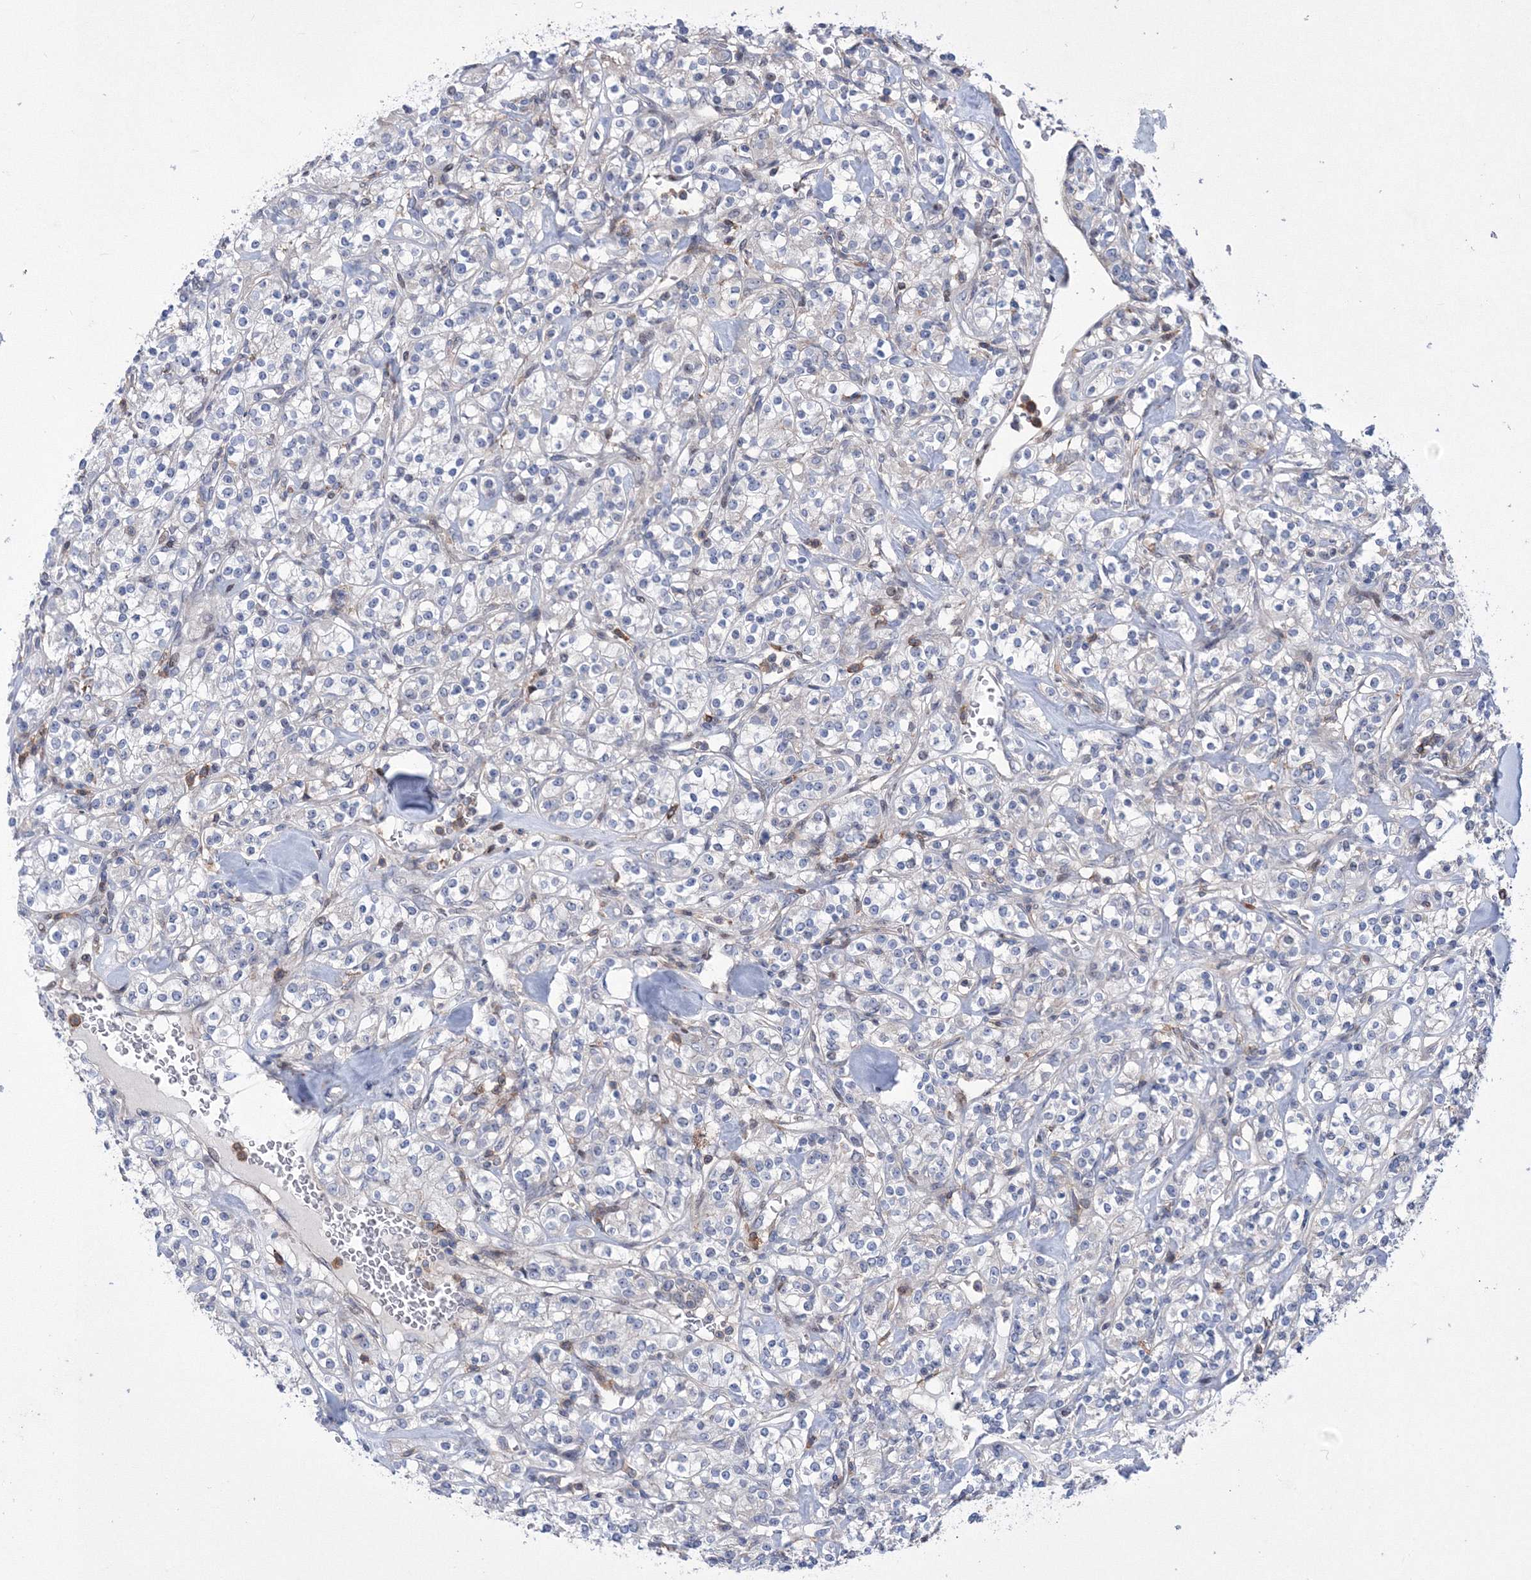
{"staining": {"intensity": "negative", "quantity": "none", "location": "none"}, "tissue": "renal cancer", "cell_type": "Tumor cells", "image_type": "cancer", "snomed": [{"axis": "morphology", "description": "Adenocarcinoma, NOS"}, {"axis": "topography", "description": "Kidney"}], "caption": "The immunohistochemistry photomicrograph has no significant staining in tumor cells of renal cancer tissue.", "gene": "RNPEPL1", "patient": {"sex": "male", "age": 77}}